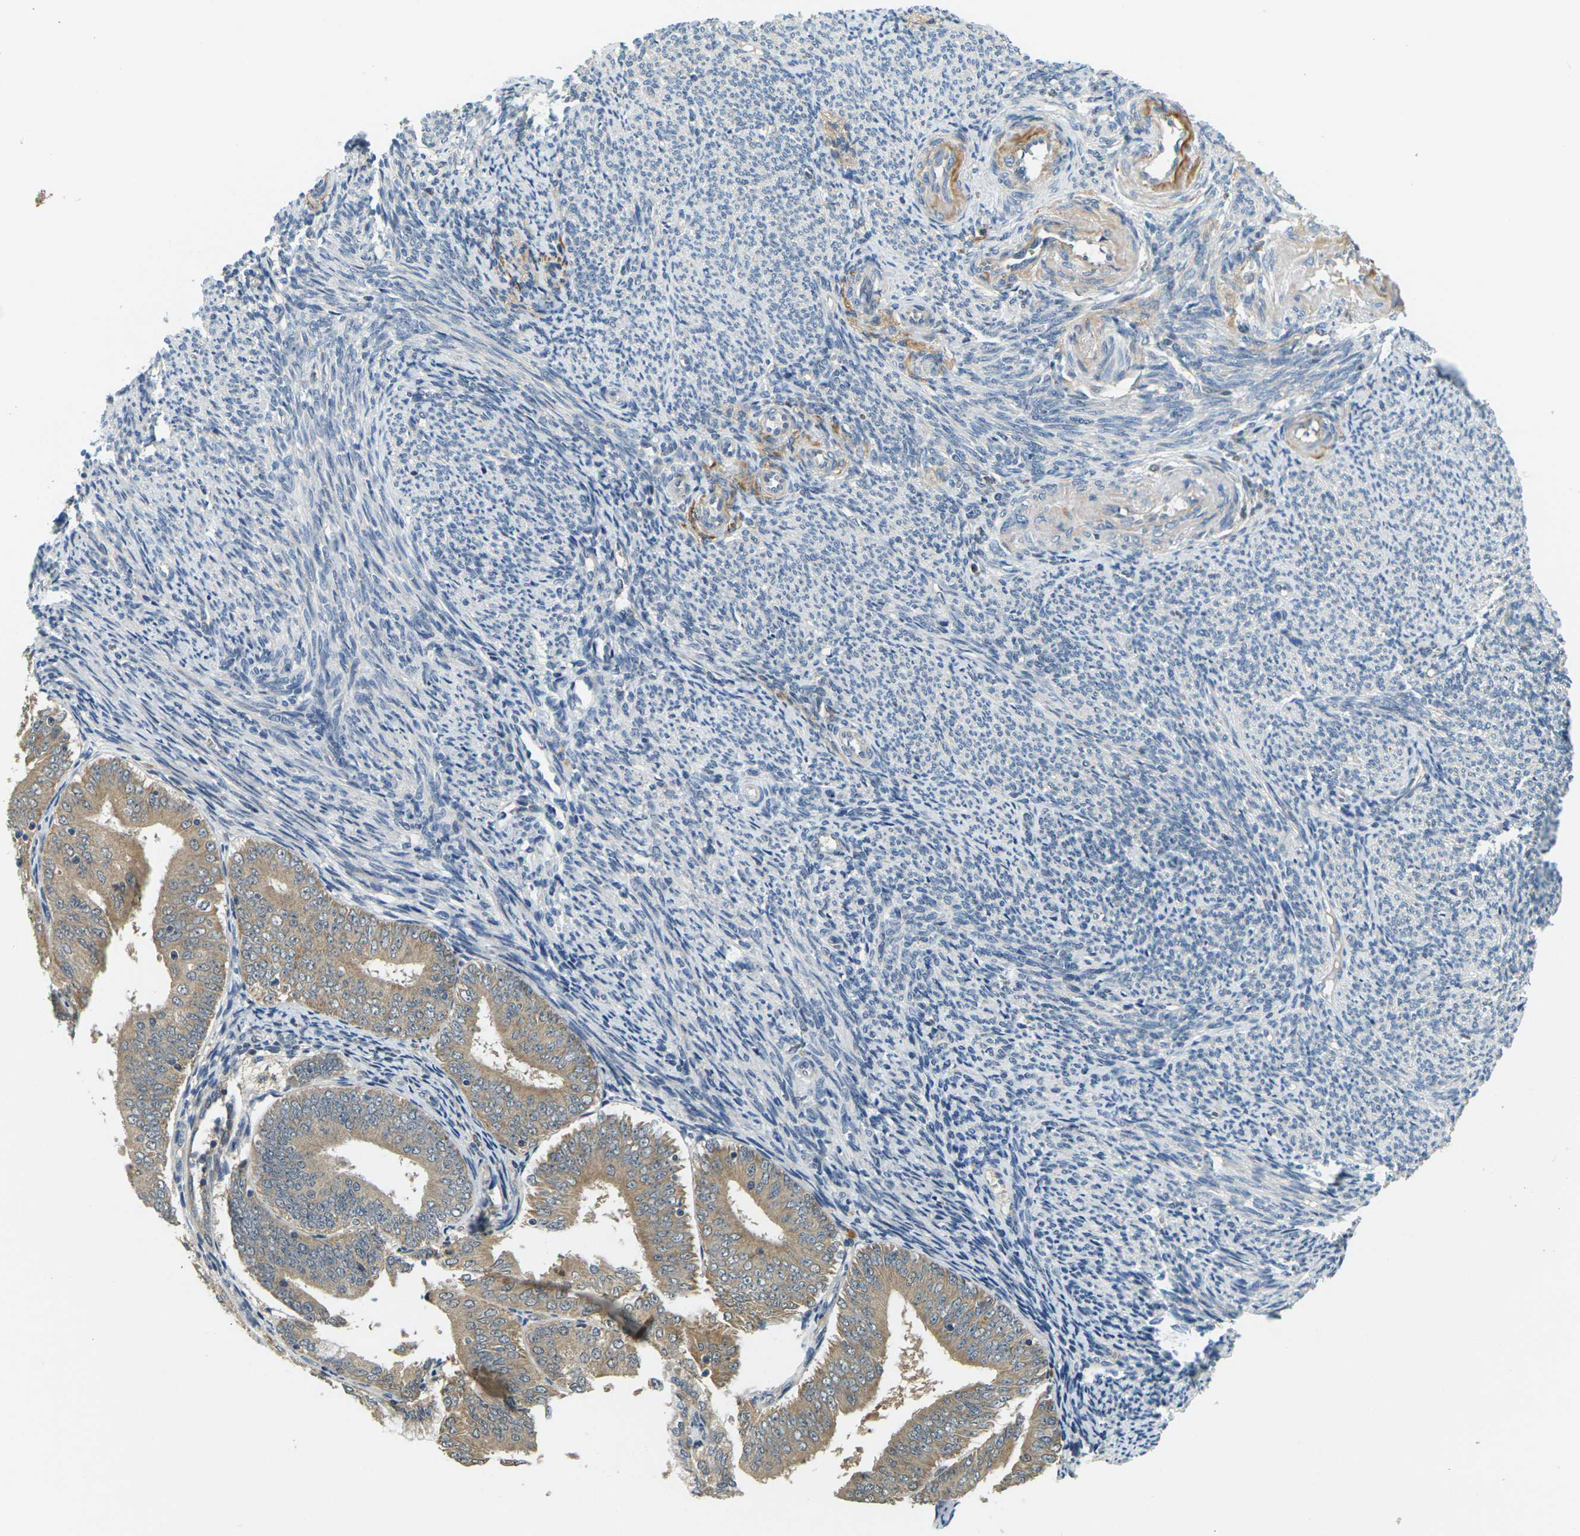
{"staining": {"intensity": "moderate", "quantity": ">75%", "location": "cytoplasmic/membranous"}, "tissue": "endometrial cancer", "cell_type": "Tumor cells", "image_type": "cancer", "snomed": [{"axis": "morphology", "description": "Adenocarcinoma, NOS"}, {"axis": "topography", "description": "Endometrium"}], "caption": "Endometrial cancer tissue shows moderate cytoplasmic/membranous positivity in about >75% of tumor cells, visualized by immunohistochemistry.", "gene": "KLHL8", "patient": {"sex": "female", "age": 63}}